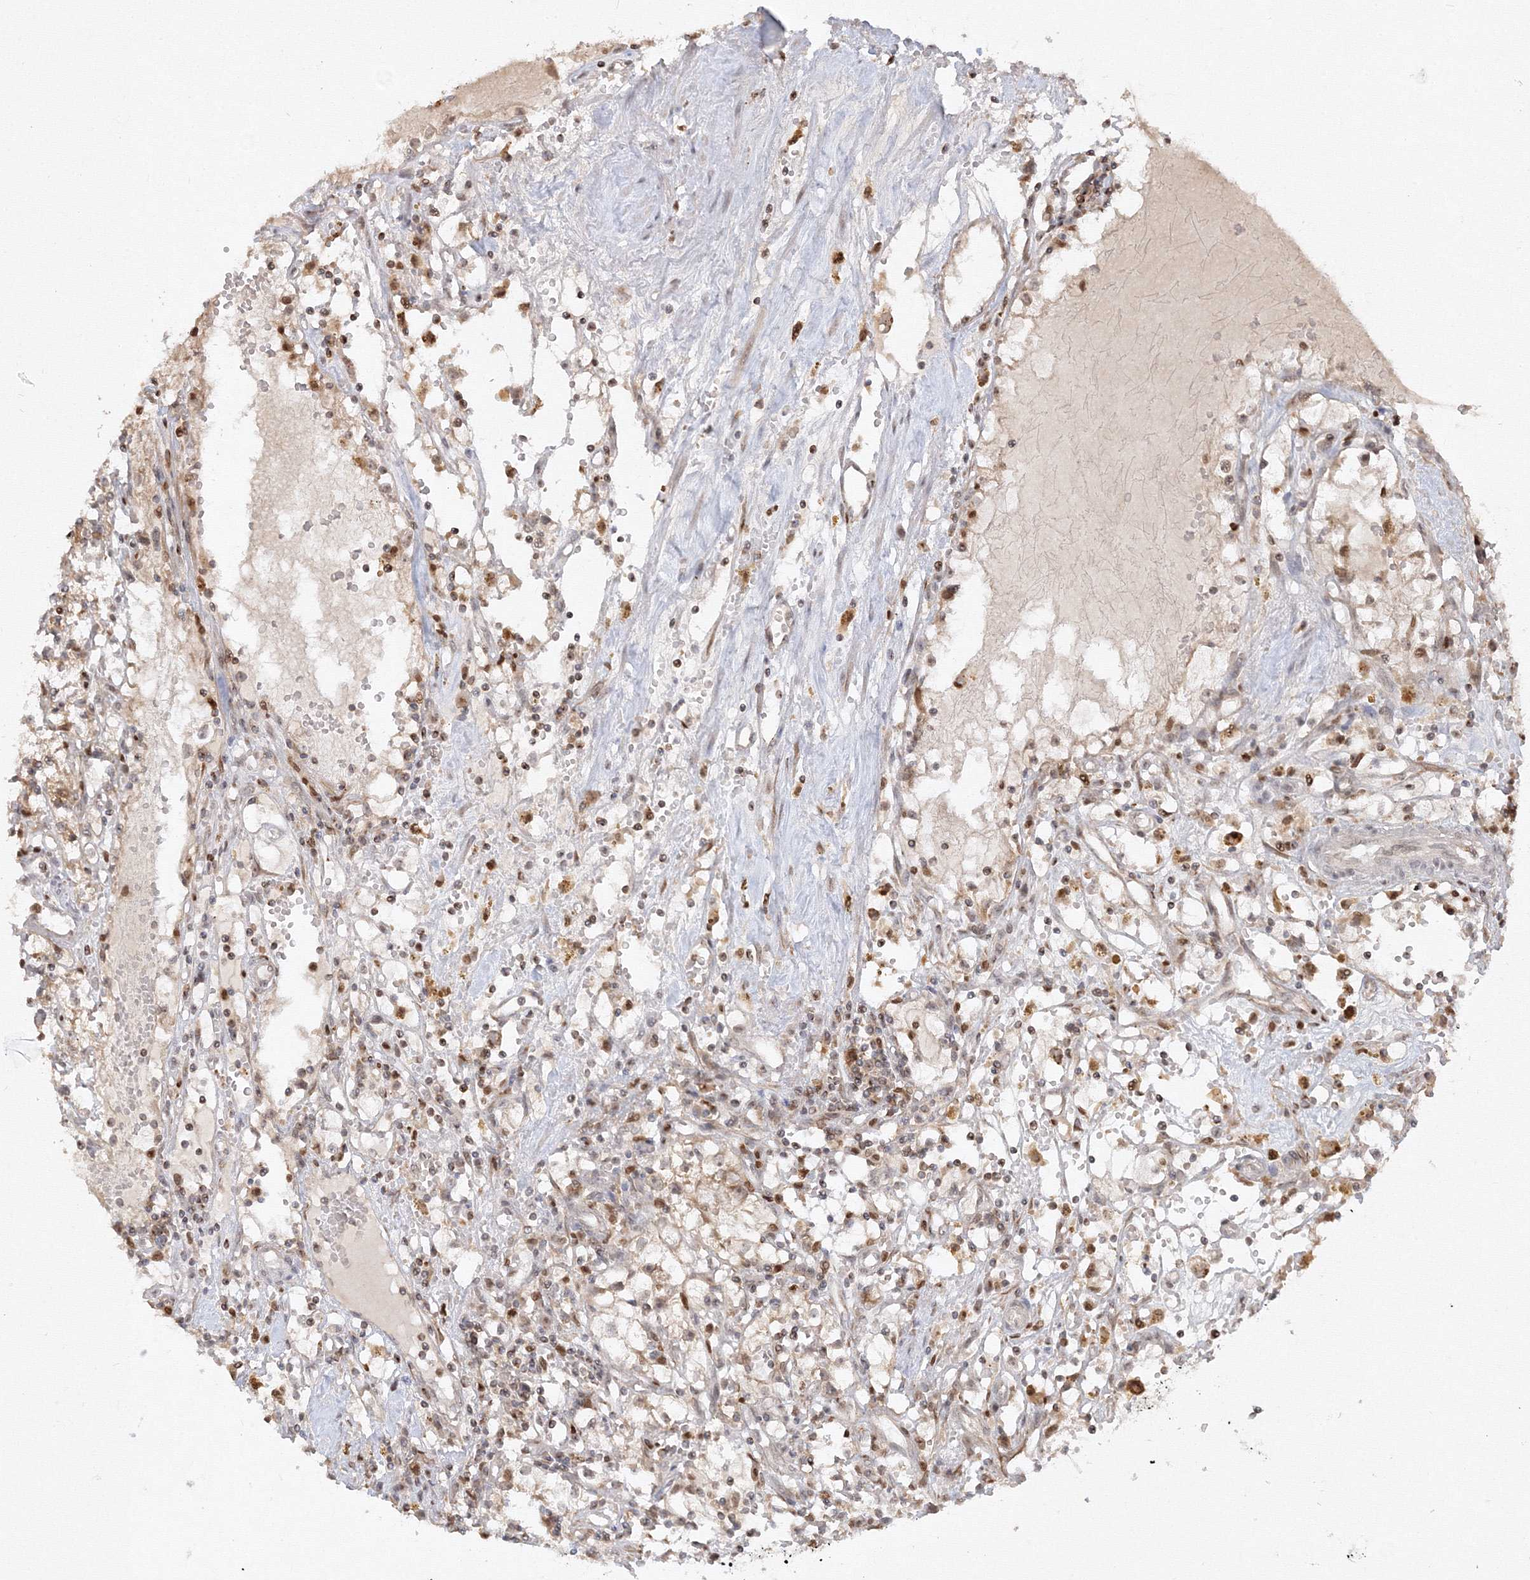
{"staining": {"intensity": "weak", "quantity": "<25%", "location": "cytoplasmic/membranous"}, "tissue": "renal cancer", "cell_type": "Tumor cells", "image_type": "cancer", "snomed": [{"axis": "morphology", "description": "Adenocarcinoma, NOS"}, {"axis": "topography", "description": "Kidney"}], "caption": "A photomicrograph of human adenocarcinoma (renal) is negative for staining in tumor cells.", "gene": "TMEM50B", "patient": {"sex": "male", "age": 56}}